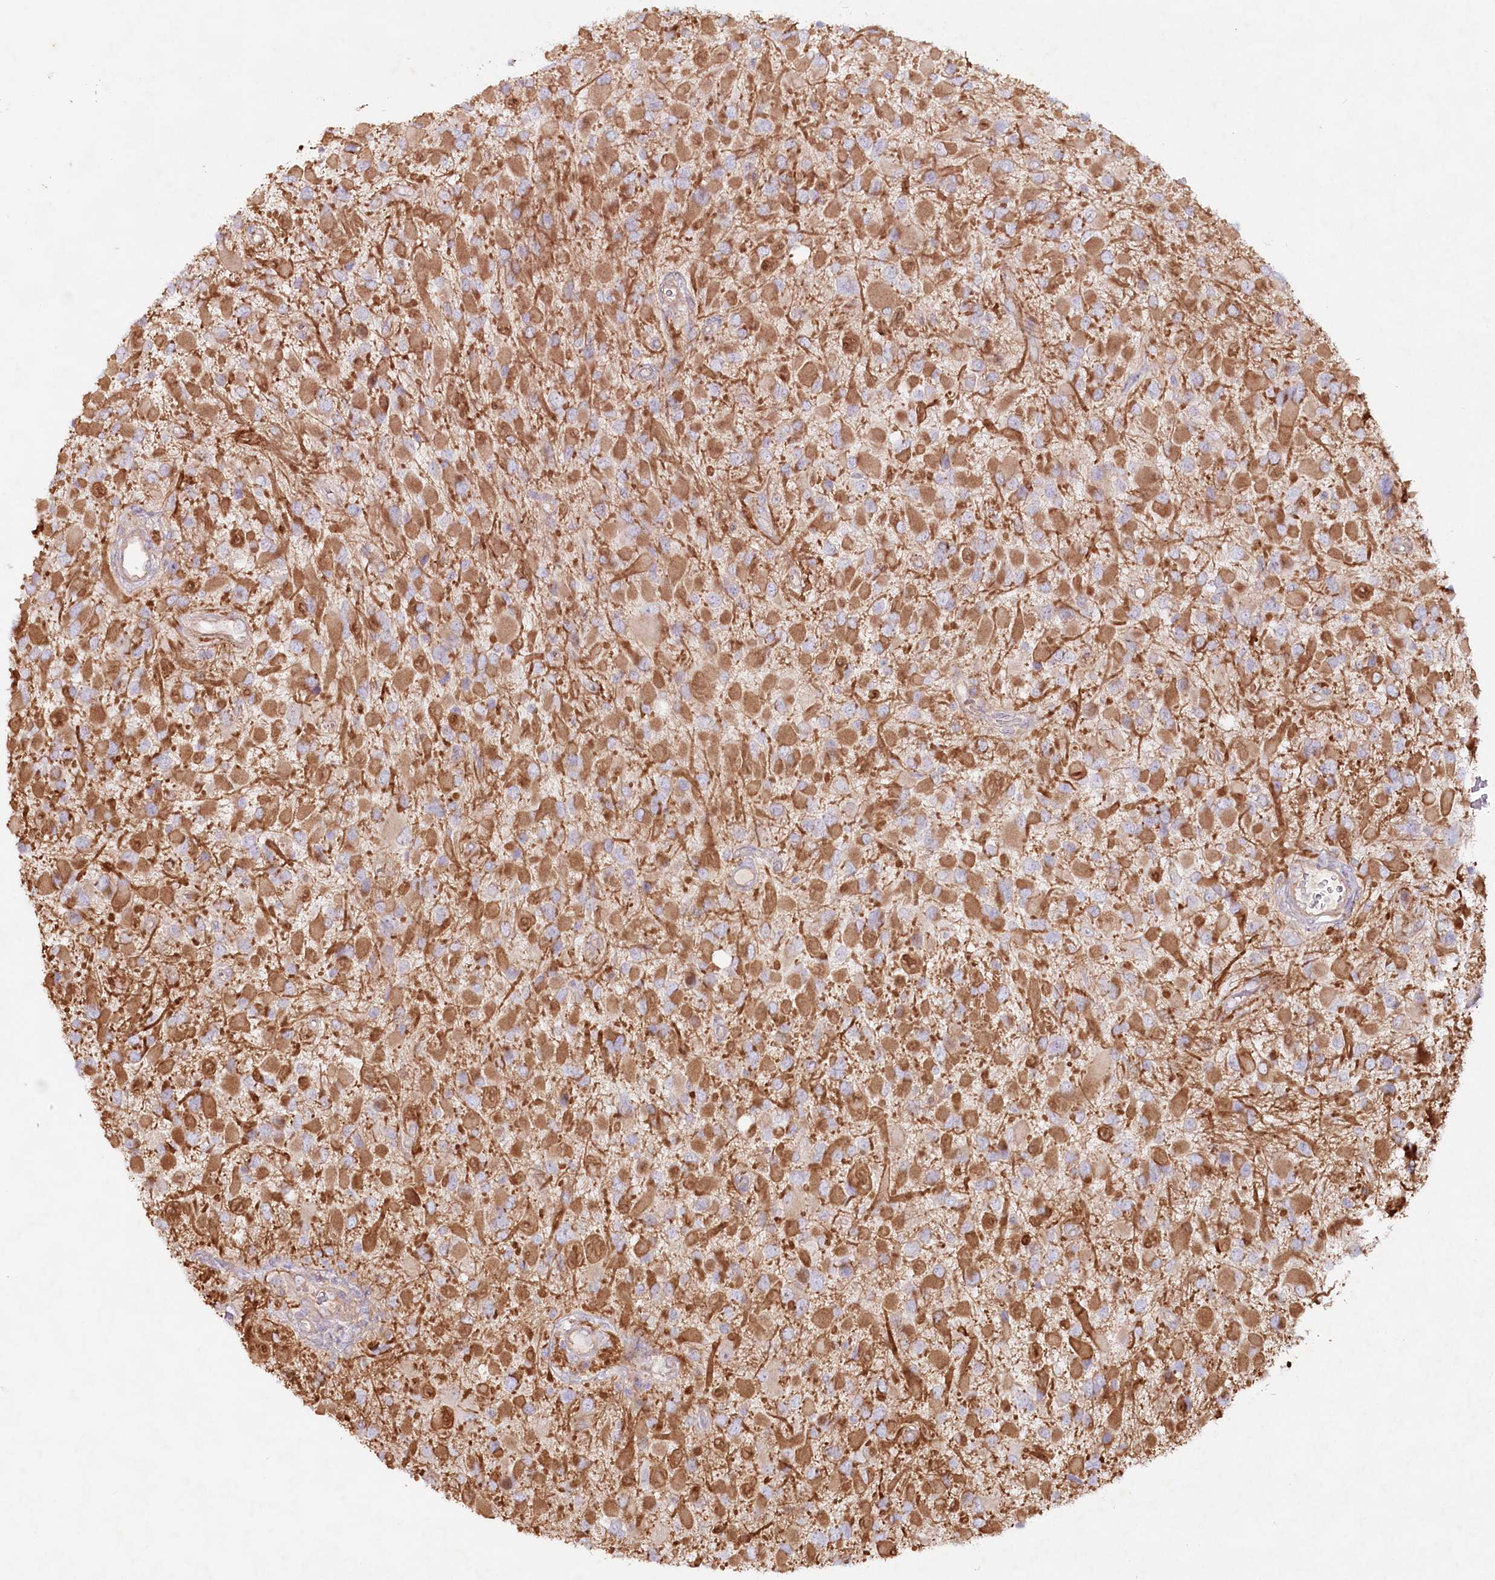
{"staining": {"intensity": "moderate", "quantity": "25%-75%", "location": "cytoplasmic/membranous"}, "tissue": "glioma", "cell_type": "Tumor cells", "image_type": "cancer", "snomed": [{"axis": "morphology", "description": "Glioma, malignant, High grade"}, {"axis": "topography", "description": "Brain"}], "caption": "Moderate cytoplasmic/membranous staining for a protein is seen in approximately 25%-75% of tumor cells of malignant glioma (high-grade) using immunohistochemistry.", "gene": "TNIP1", "patient": {"sex": "male", "age": 53}}